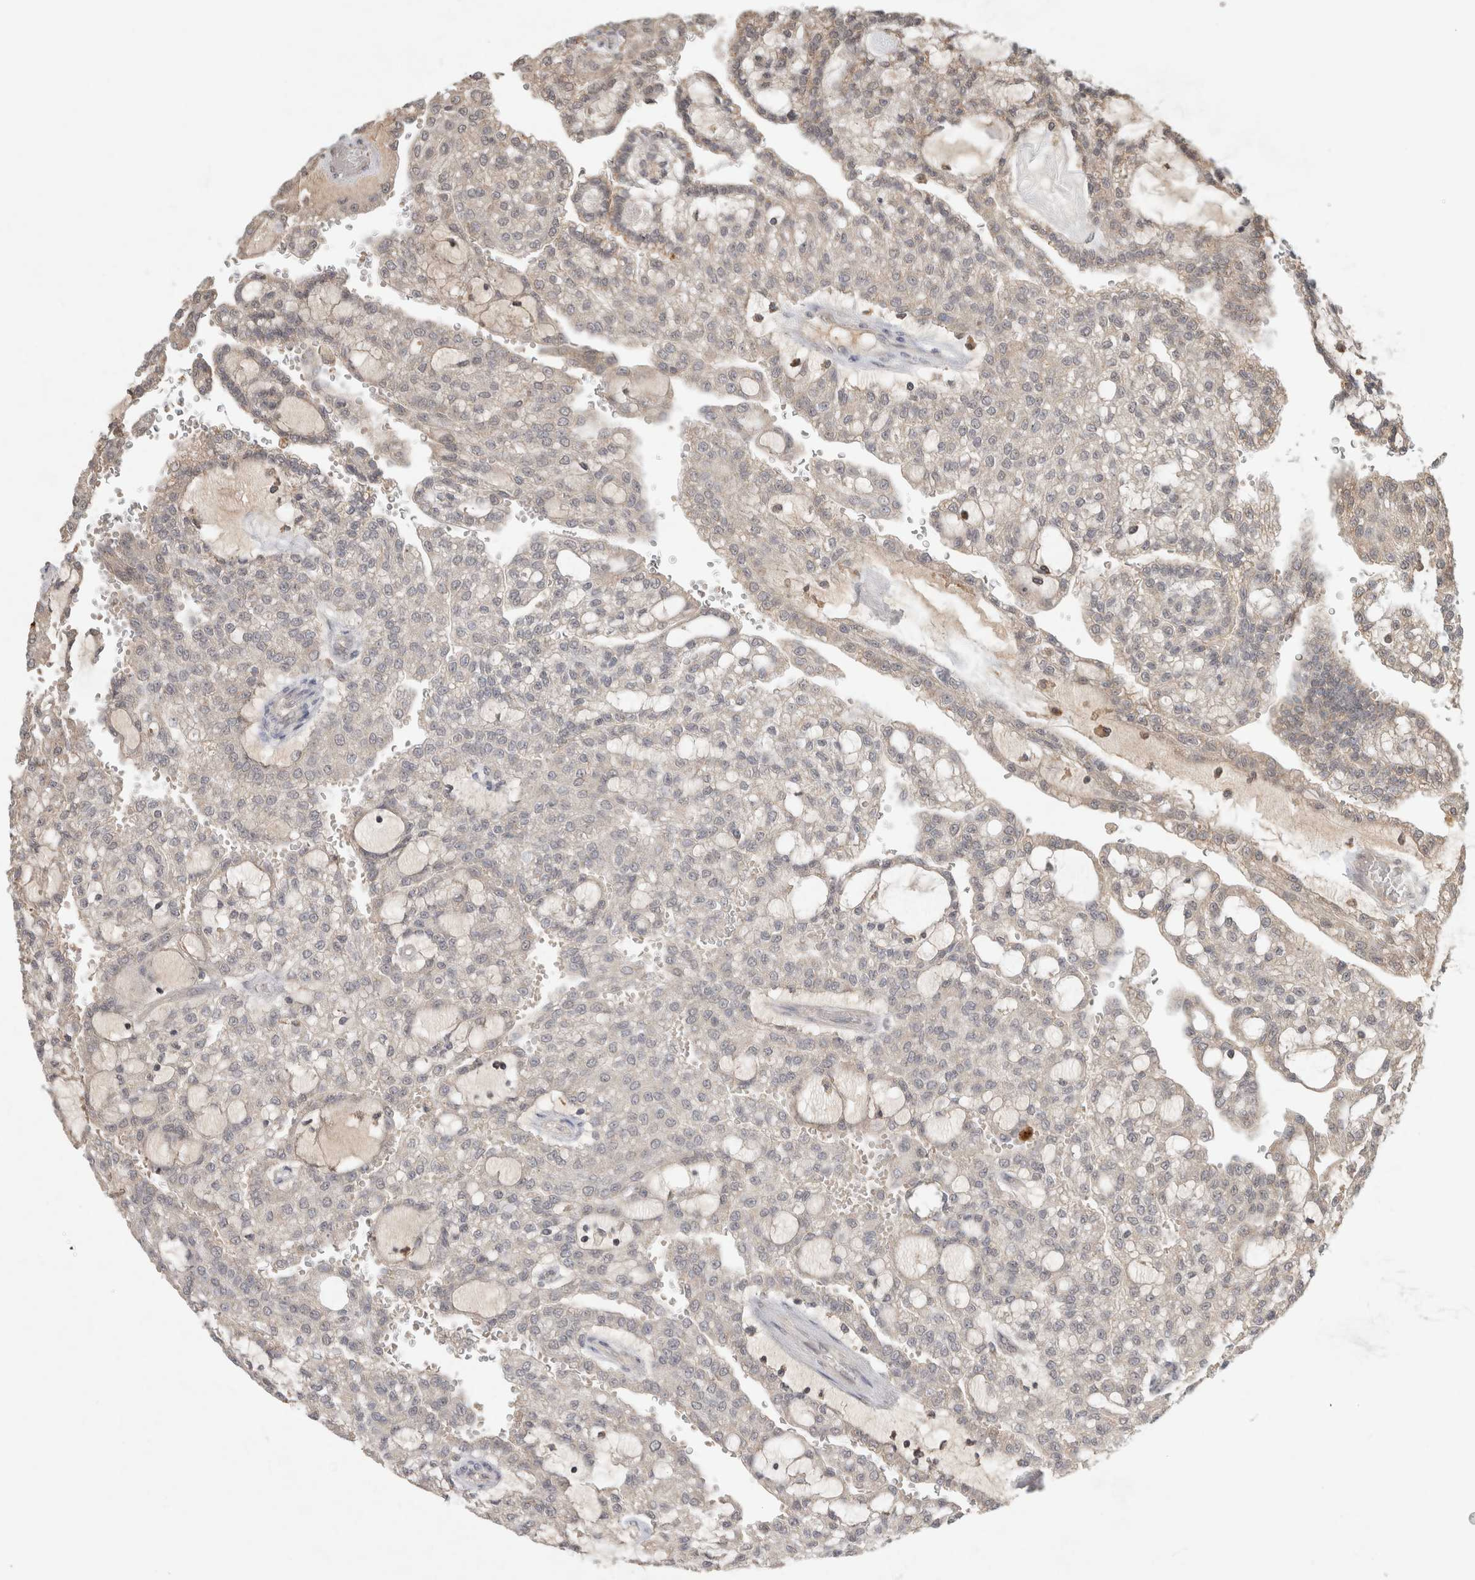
{"staining": {"intensity": "negative", "quantity": "none", "location": "none"}, "tissue": "renal cancer", "cell_type": "Tumor cells", "image_type": "cancer", "snomed": [{"axis": "morphology", "description": "Adenocarcinoma, NOS"}, {"axis": "topography", "description": "Kidney"}], "caption": "Photomicrograph shows no protein staining in tumor cells of adenocarcinoma (renal) tissue.", "gene": "LOXL2", "patient": {"sex": "male", "age": 63}}